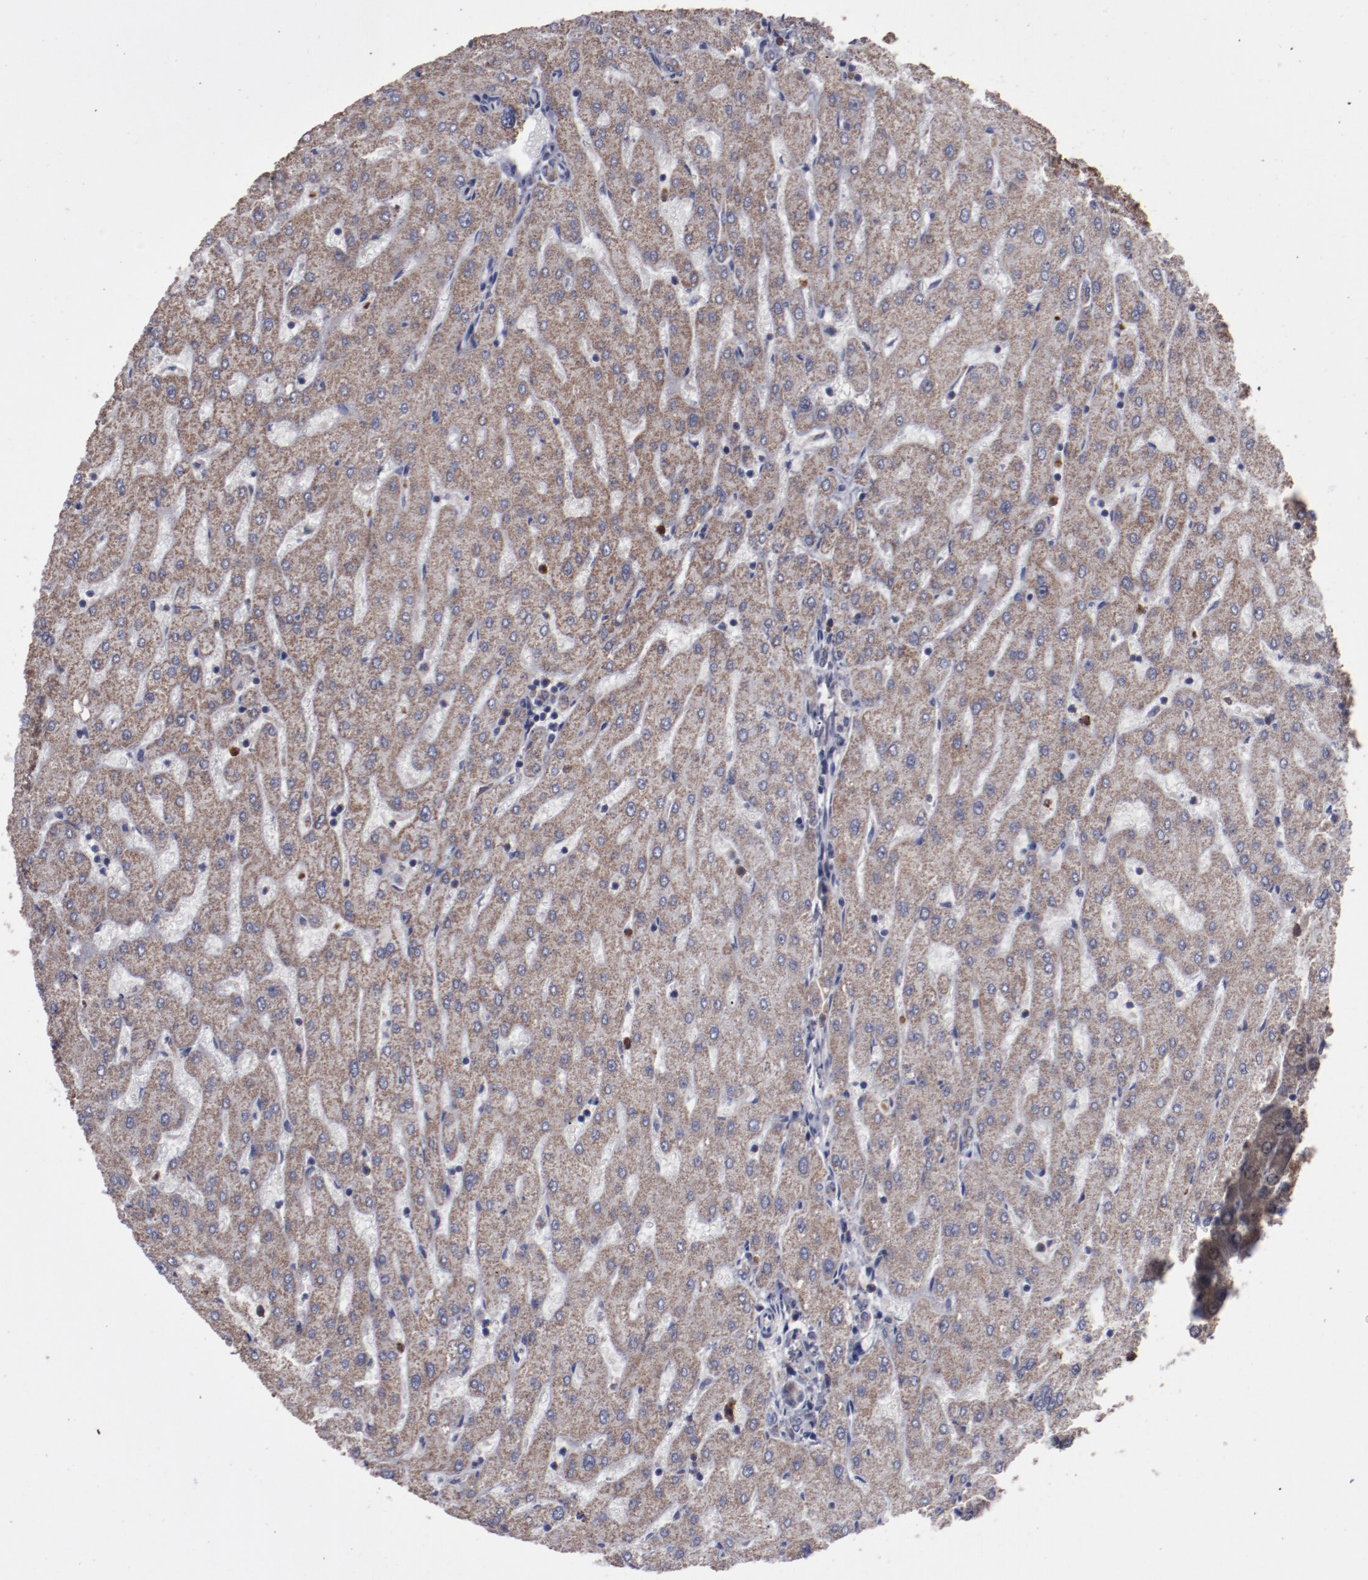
{"staining": {"intensity": "weak", "quantity": ">75%", "location": "cytoplasmic/membranous"}, "tissue": "liver", "cell_type": "Cholangiocytes", "image_type": "normal", "snomed": [{"axis": "morphology", "description": "Normal tissue, NOS"}, {"axis": "topography", "description": "Liver"}], "caption": "Immunohistochemical staining of unremarkable liver displays weak cytoplasmic/membranous protein positivity in about >75% of cholangiocytes. The protein of interest is stained brown, and the nuclei are stained in blue (DAB IHC with brightfield microscopy, high magnification).", "gene": "FGR", "patient": {"sex": "male", "age": 67}}